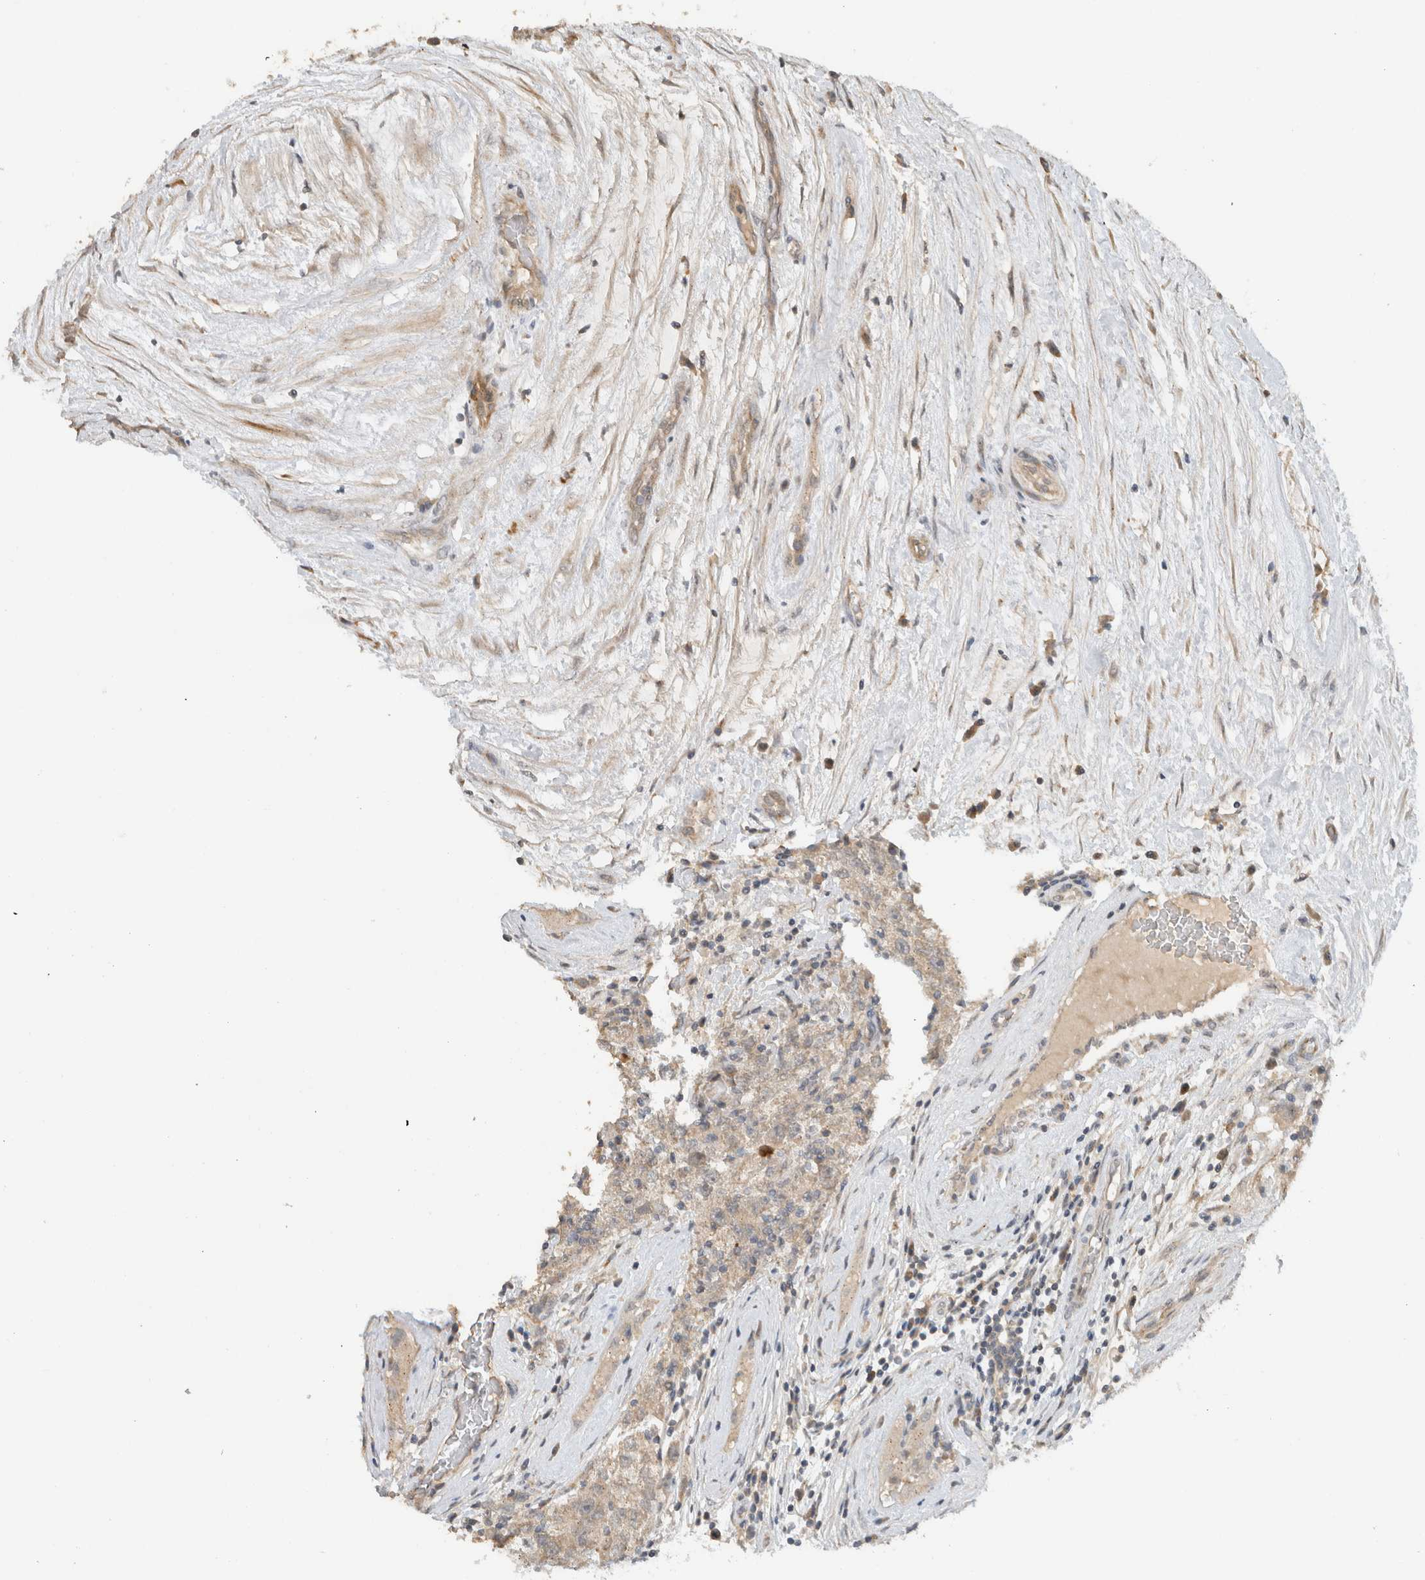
{"staining": {"intensity": "weak", "quantity": "<25%", "location": "cytoplasmic/membranous"}, "tissue": "testis cancer", "cell_type": "Tumor cells", "image_type": "cancer", "snomed": [{"axis": "morphology", "description": "Seminoma, NOS"}, {"axis": "morphology", "description": "Carcinoma, Embryonal, NOS"}, {"axis": "topography", "description": "Testis"}], "caption": "Image shows no protein expression in tumor cells of testis seminoma tissue.", "gene": "ERCC6L2", "patient": {"sex": "male", "age": 28}}